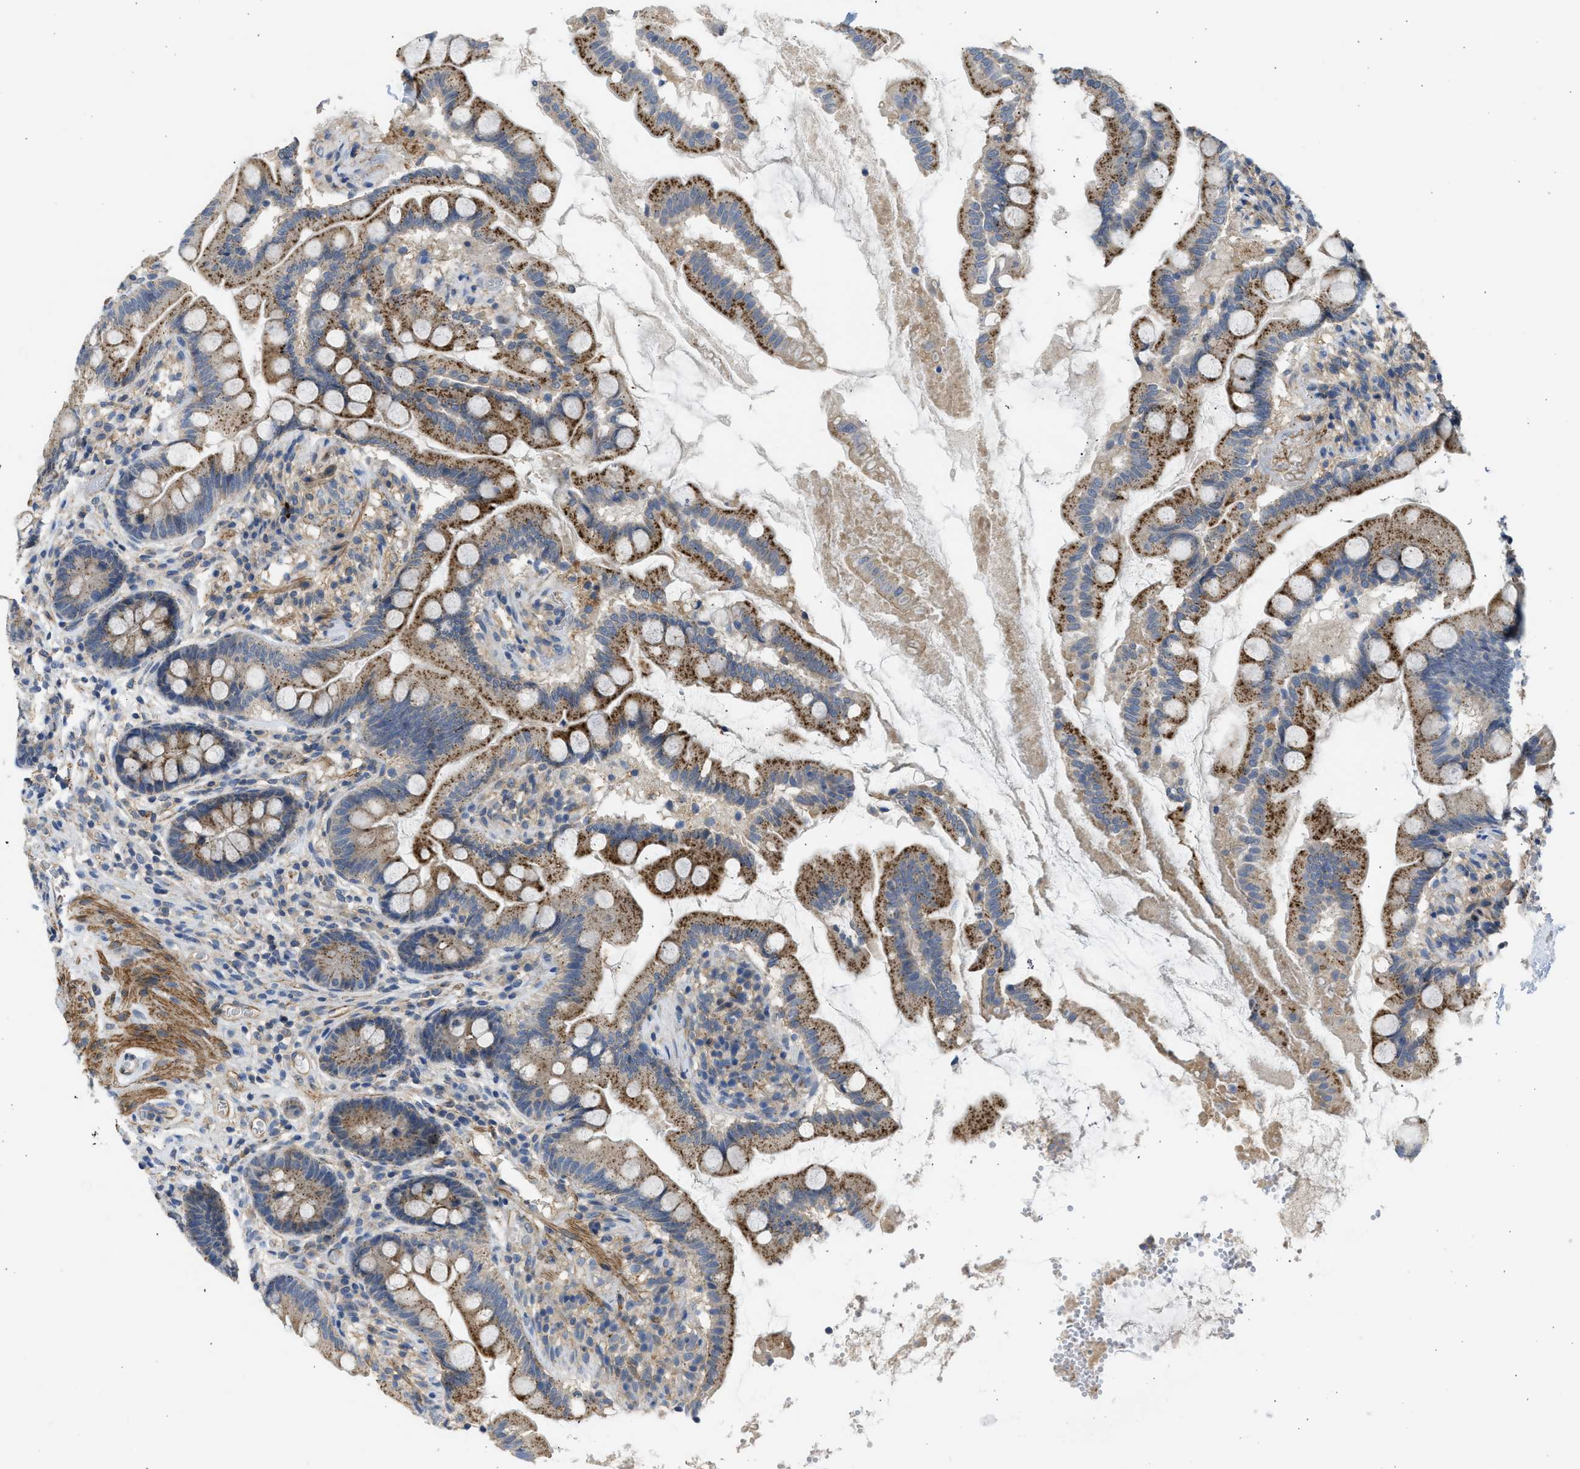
{"staining": {"intensity": "moderate", "quantity": ">75%", "location": "cytoplasmic/membranous"}, "tissue": "small intestine", "cell_type": "Glandular cells", "image_type": "normal", "snomed": [{"axis": "morphology", "description": "Normal tissue, NOS"}, {"axis": "topography", "description": "Small intestine"}], "caption": "Moderate cytoplasmic/membranous positivity is appreciated in about >75% of glandular cells in unremarkable small intestine.", "gene": "PCNX3", "patient": {"sex": "female", "age": 56}}